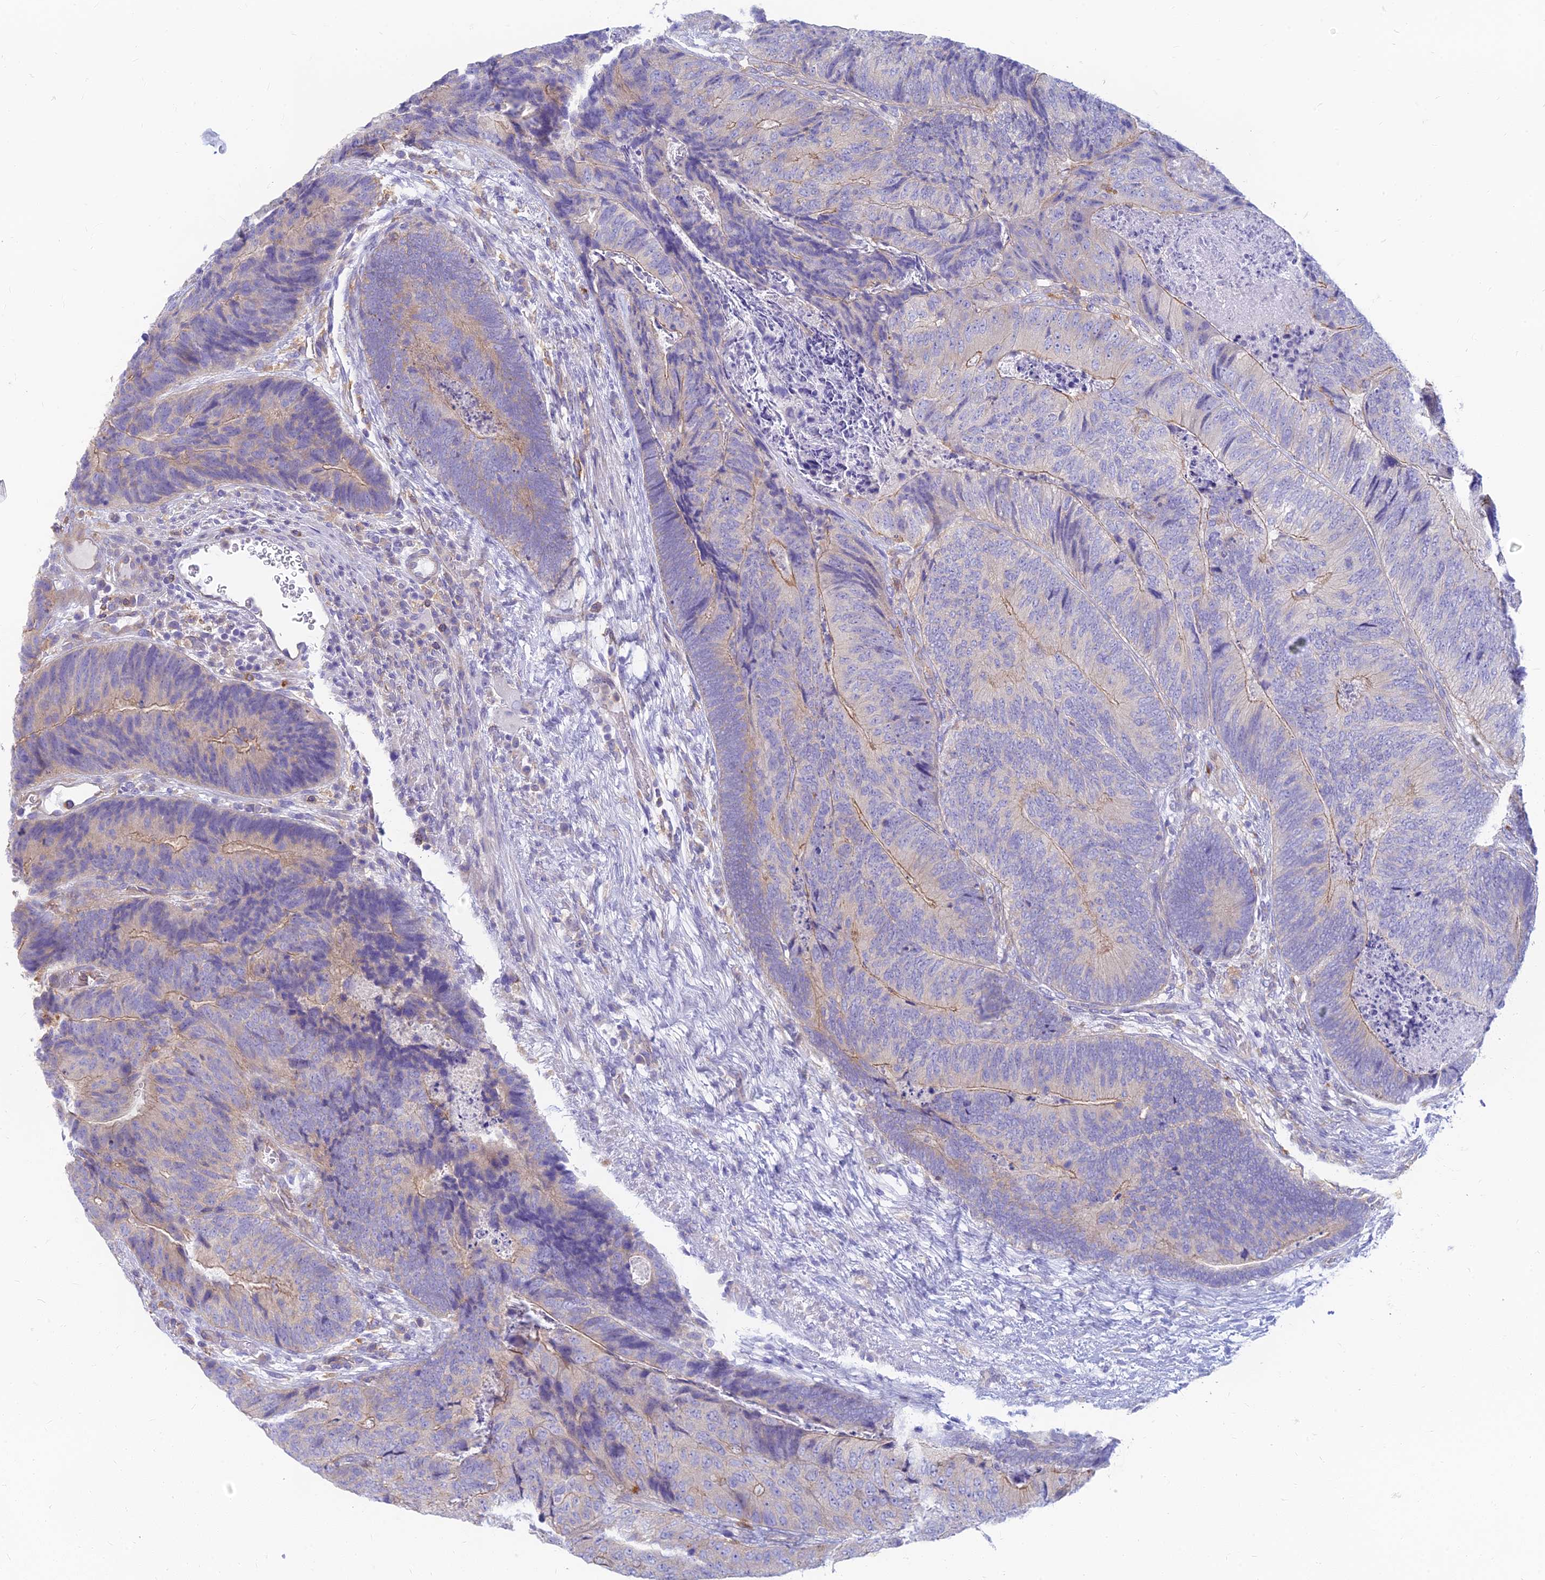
{"staining": {"intensity": "moderate", "quantity": "<25%", "location": "cytoplasmic/membranous"}, "tissue": "colorectal cancer", "cell_type": "Tumor cells", "image_type": "cancer", "snomed": [{"axis": "morphology", "description": "Adenocarcinoma, NOS"}, {"axis": "topography", "description": "Colon"}], "caption": "High-magnification brightfield microscopy of adenocarcinoma (colorectal) stained with DAB (3,3'-diaminobenzidine) (brown) and counterstained with hematoxylin (blue). tumor cells exhibit moderate cytoplasmic/membranous positivity is present in approximately<25% of cells.", "gene": "STRN4", "patient": {"sex": "female", "age": 67}}